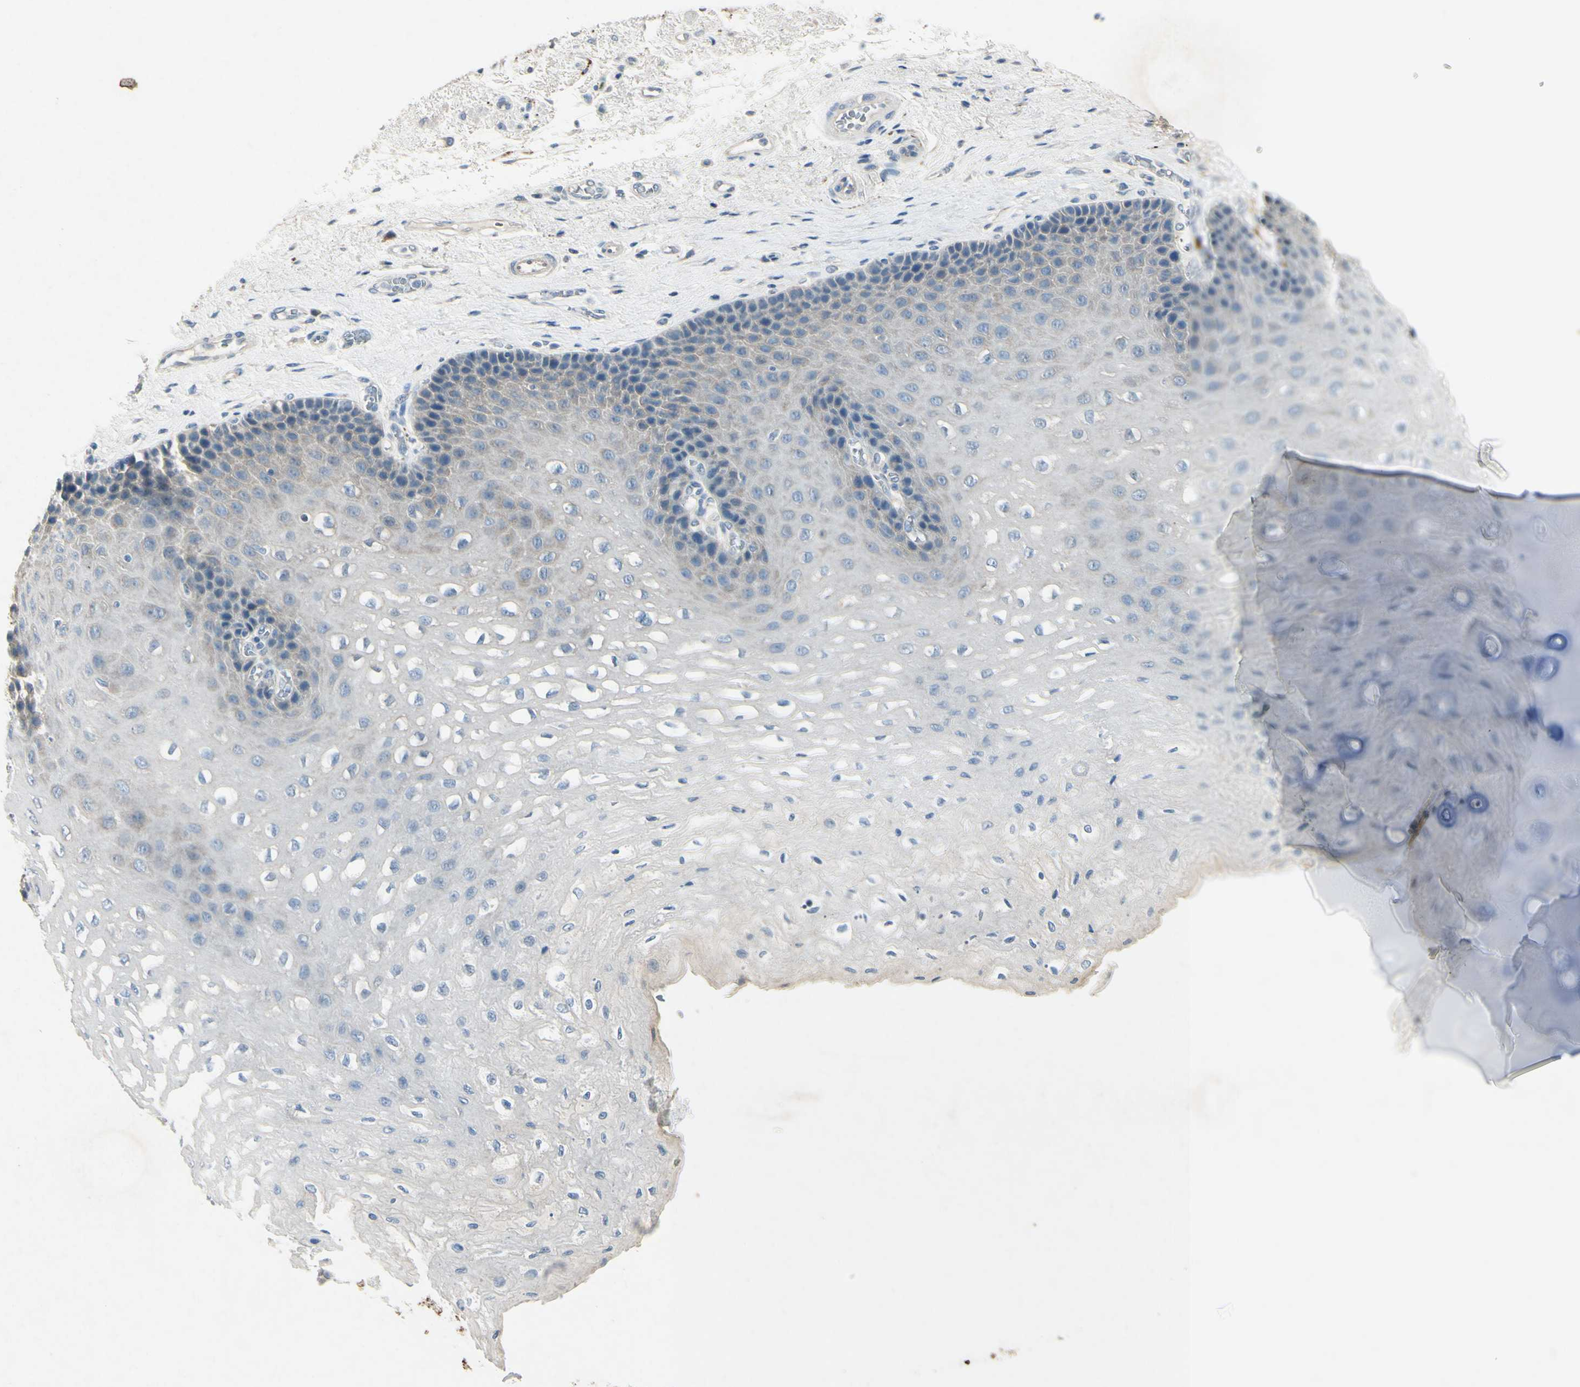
{"staining": {"intensity": "negative", "quantity": "none", "location": "none"}, "tissue": "esophagus", "cell_type": "Squamous epithelial cells", "image_type": "normal", "snomed": [{"axis": "morphology", "description": "Normal tissue, NOS"}, {"axis": "topography", "description": "Esophagus"}], "caption": "Immunohistochemical staining of unremarkable human esophagus shows no significant expression in squamous epithelial cells.", "gene": "SNAP91", "patient": {"sex": "female", "age": 72}}